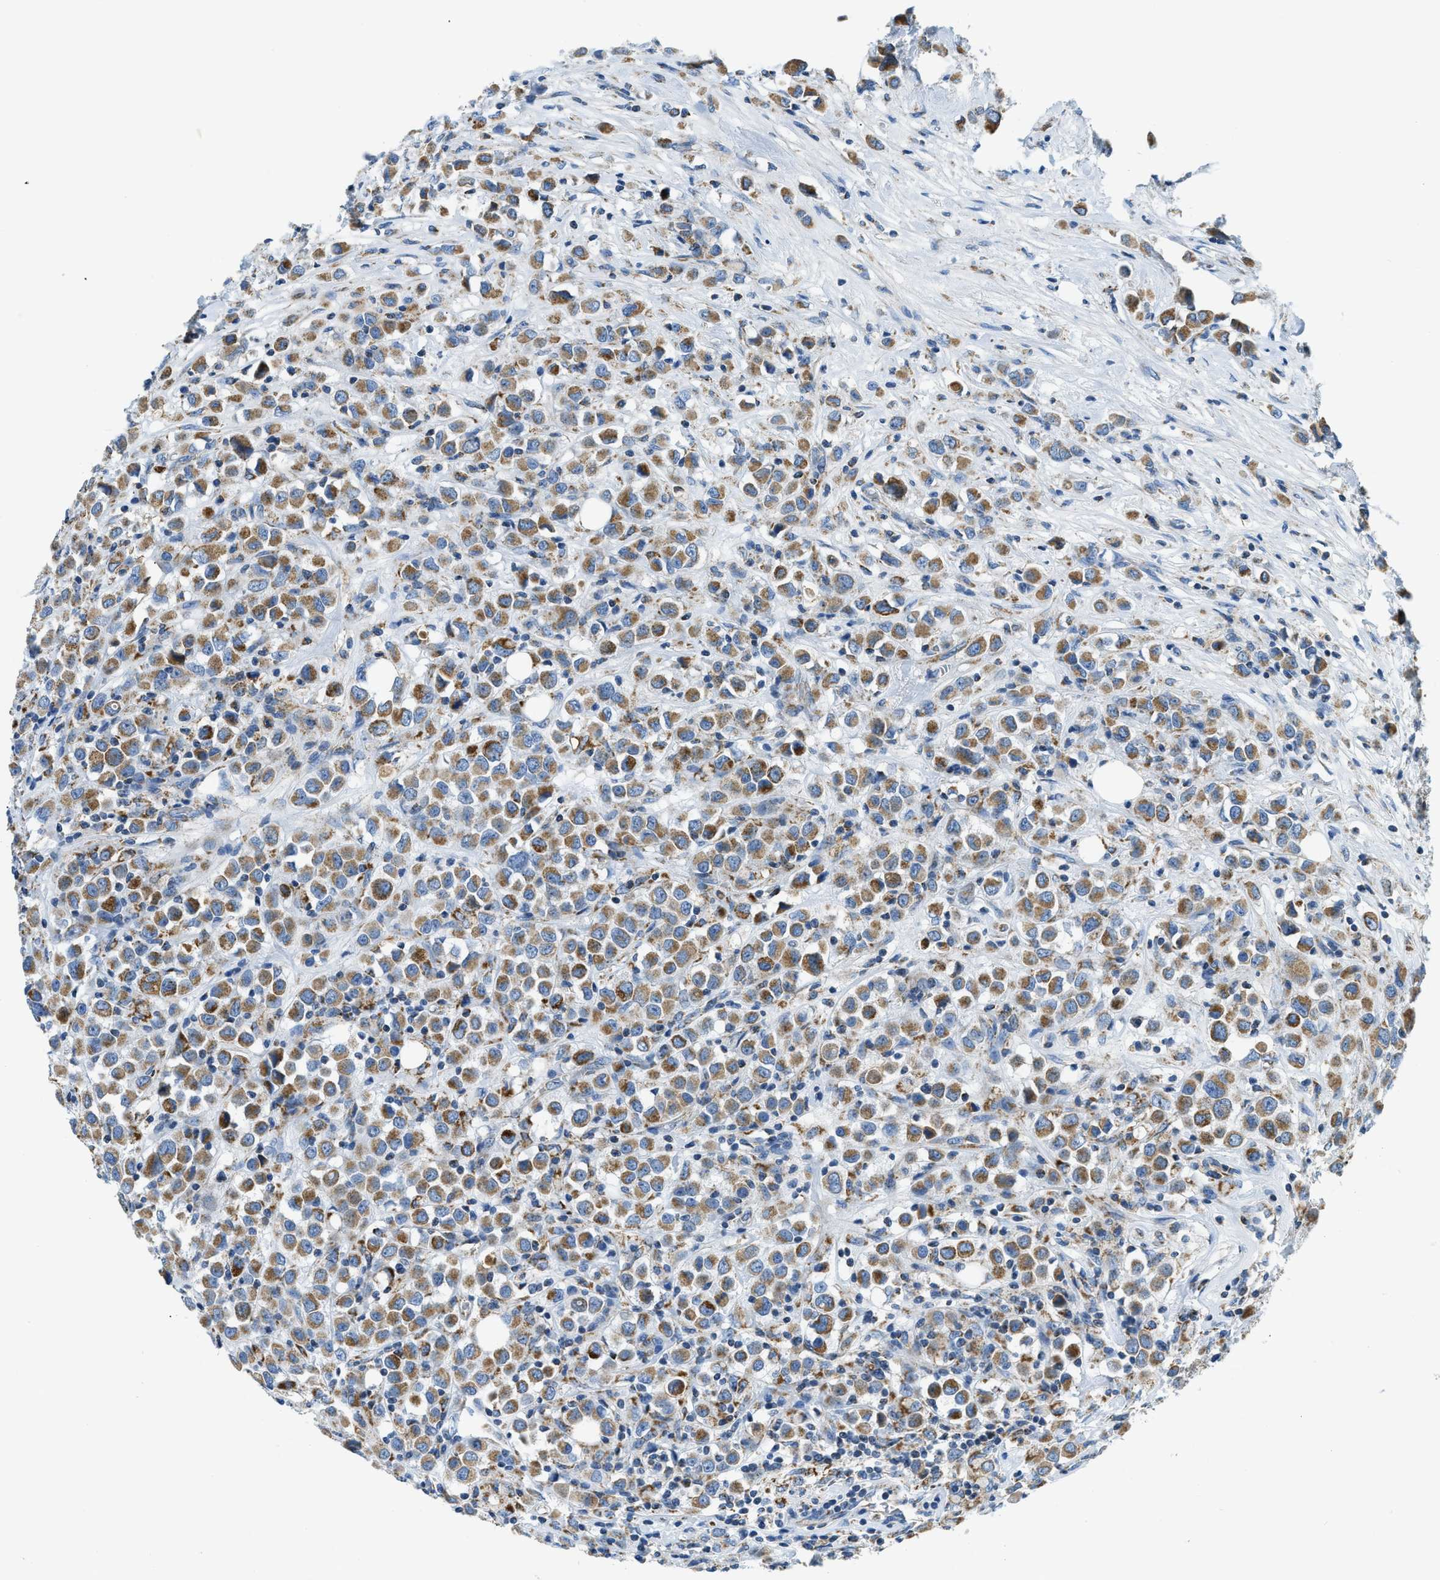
{"staining": {"intensity": "moderate", "quantity": ">75%", "location": "cytoplasmic/membranous"}, "tissue": "breast cancer", "cell_type": "Tumor cells", "image_type": "cancer", "snomed": [{"axis": "morphology", "description": "Duct carcinoma"}, {"axis": "topography", "description": "Breast"}], "caption": "This histopathology image reveals IHC staining of human invasive ductal carcinoma (breast), with medium moderate cytoplasmic/membranous expression in about >75% of tumor cells.", "gene": "ACADVL", "patient": {"sex": "female", "age": 61}}